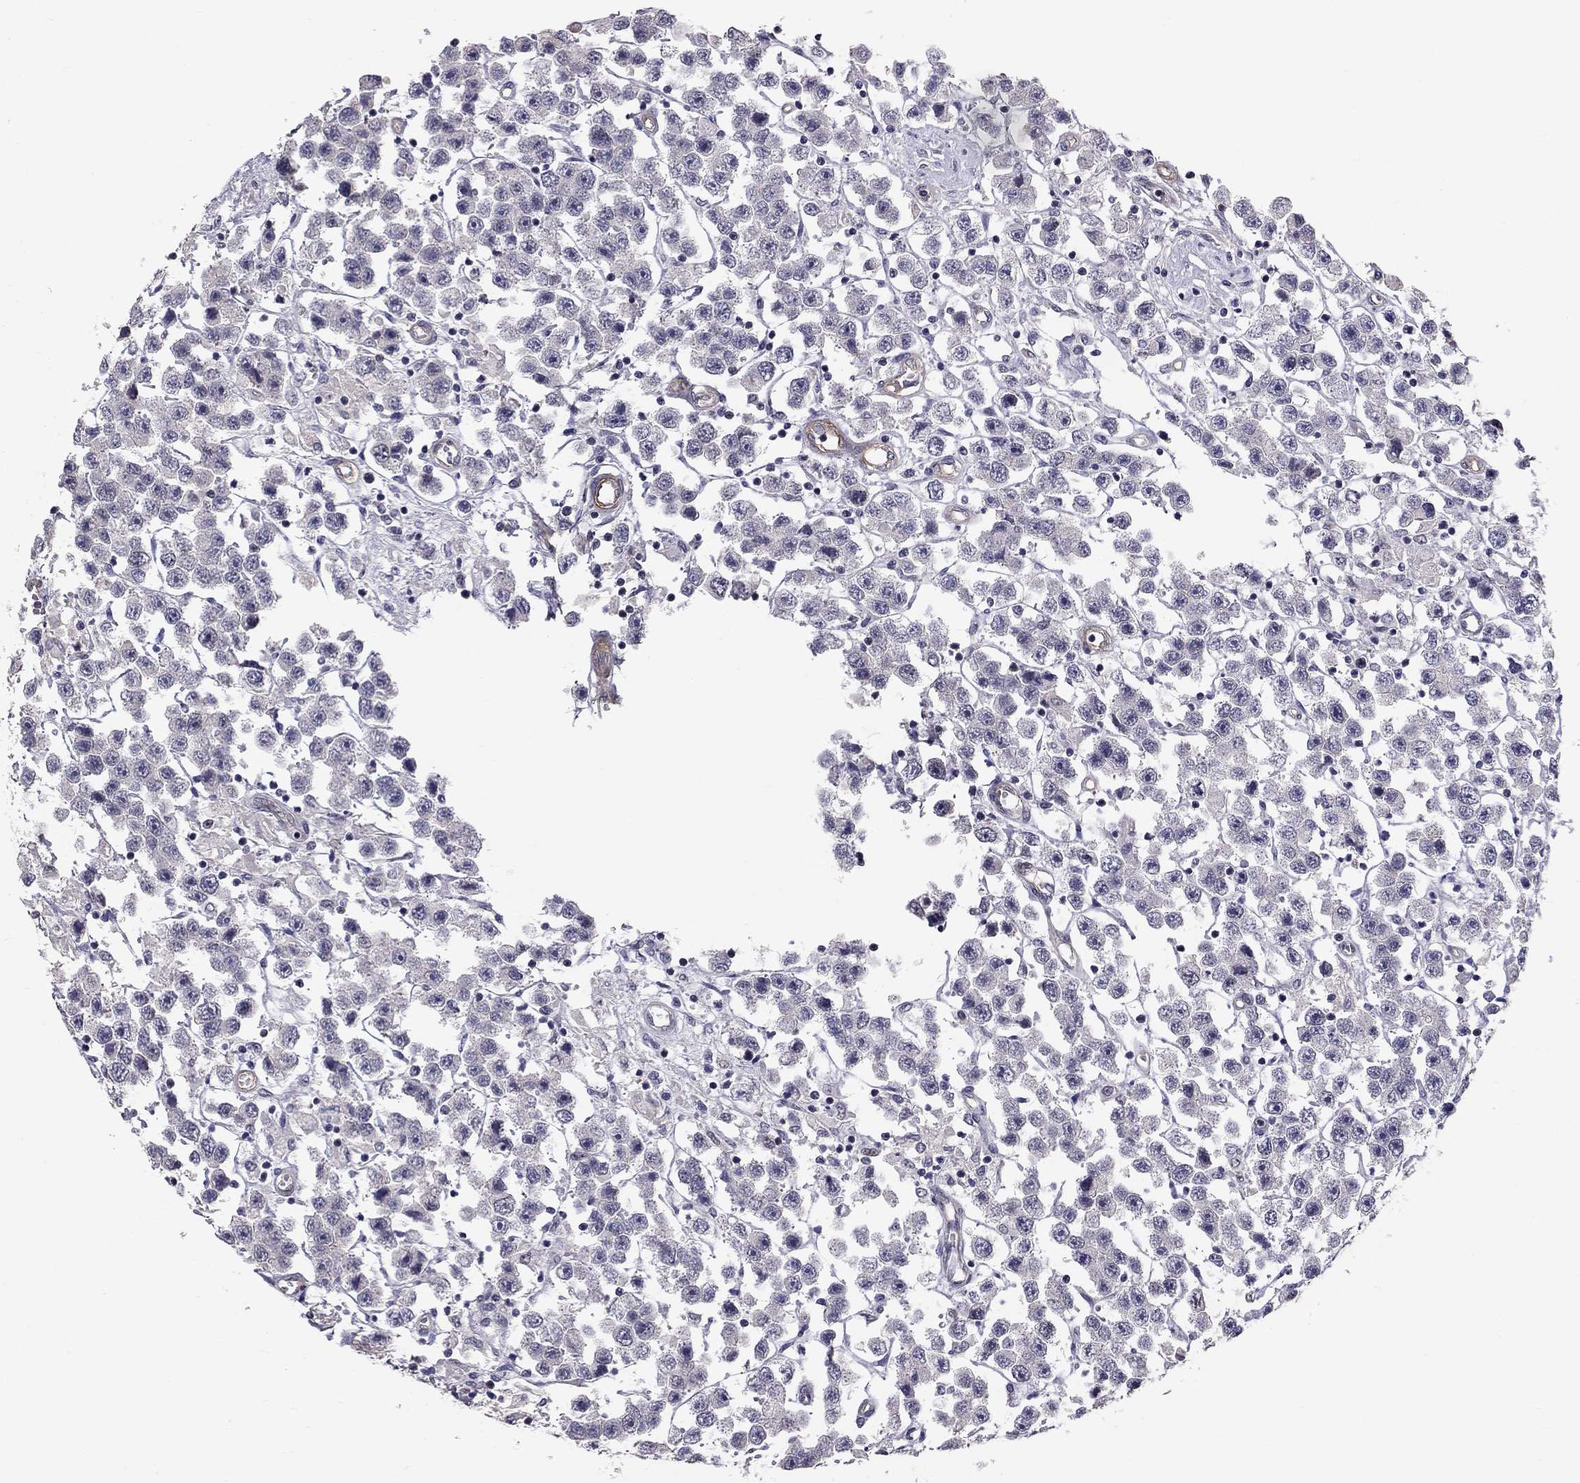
{"staining": {"intensity": "negative", "quantity": "none", "location": "none"}, "tissue": "testis cancer", "cell_type": "Tumor cells", "image_type": "cancer", "snomed": [{"axis": "morphology", "description": "Seminoma, NOS"}, {"axis": "topography", "description": "Testis"}], "caption": "High magnification brightfield microscopy of testis cancer stained with DAB (3,3'-diaminobenzidine) (brown) and counterstained with hematoxylin (blue): tumor cells show no significant positivity.", "gene": "GJB4", "patient": {"sex": "male", "age": 45}}